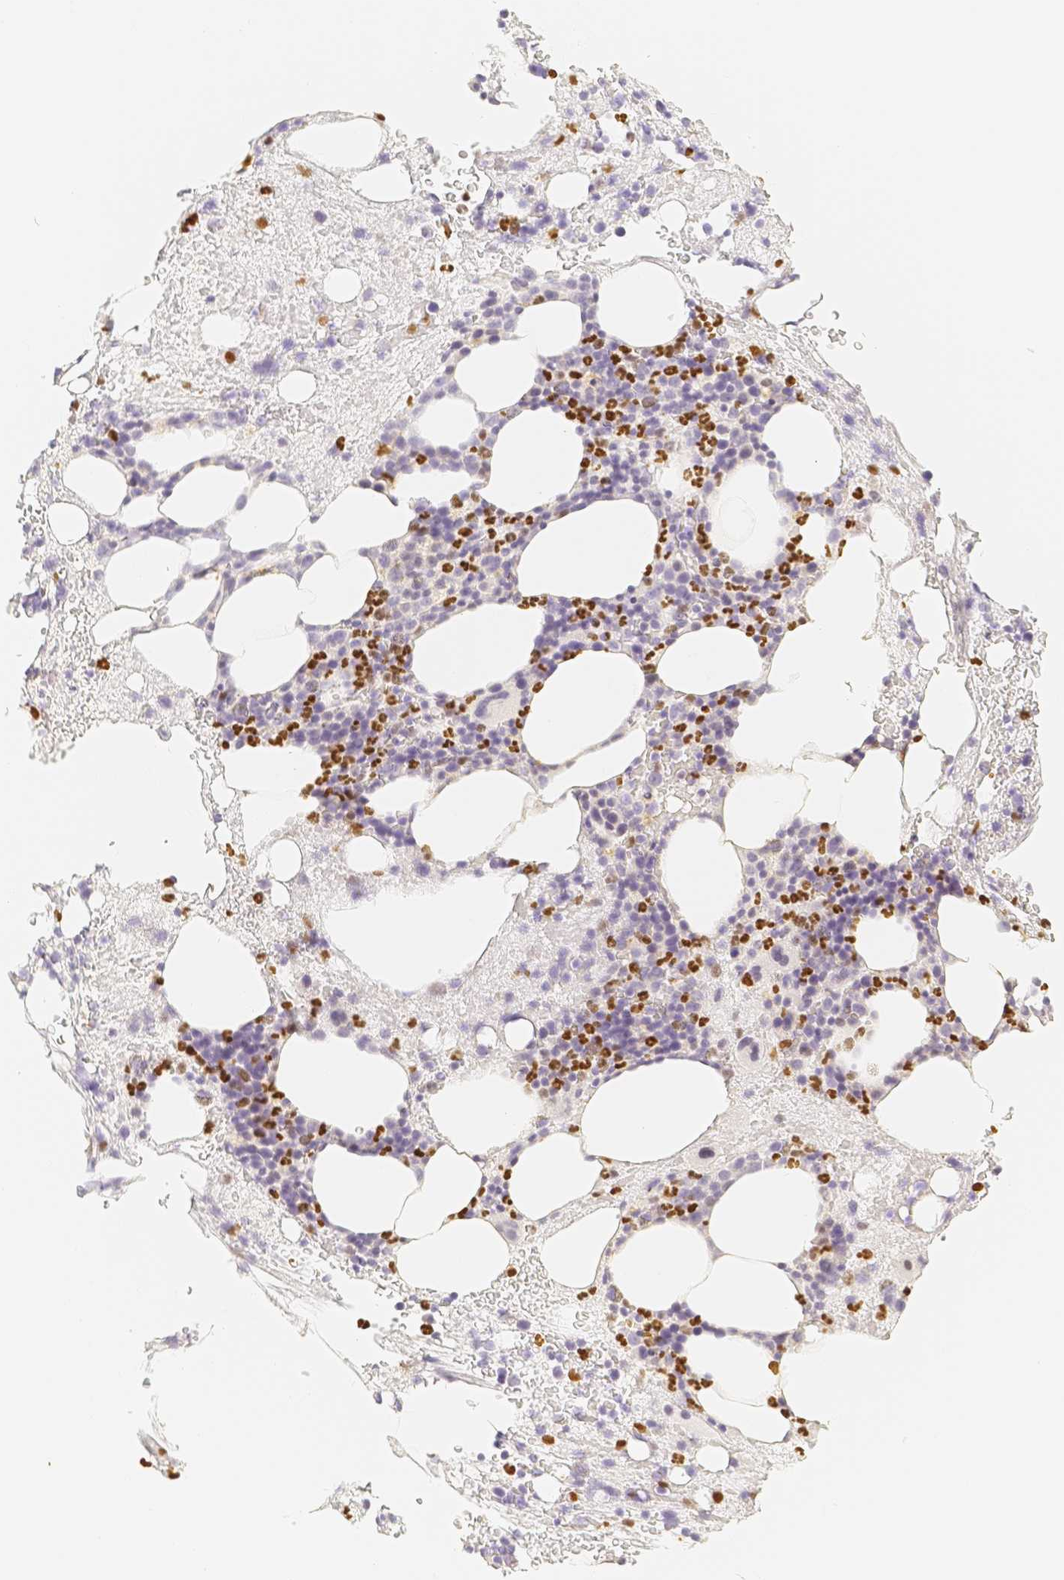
{"staining": {"intensity": "strong", "quantity": "25%-75%", "location": "cytoplasmic/membranous,nuclear"}, "tissue": "bone marrow", "cell_type": "Hematopoietic cells", "image_type": "normal", "snomed": [{"axis": "morphology", "description": "Normal tissue, NOS"}, {"axis": "morphology", "description": "Inflammation, NOS"}, {"axis": "topography", "description": "Bone marrow"}], "caption": "IHC staining of normal bone marrow, which demonstrates high levels of strong cytoplasmic/membranous,nuclear expression in about 25%-75% of hematopoietic cells indicating strong cytoplasmic/membranous,nuclear protein positivity. The staining was performed using DAB (3,3'-diaminobenzidine) (brown) for protein detection and nuclei were counterstained in hematoxylin (blue).", "gene": "PADI4", "patient": {"sex": "female", "age": 78}}